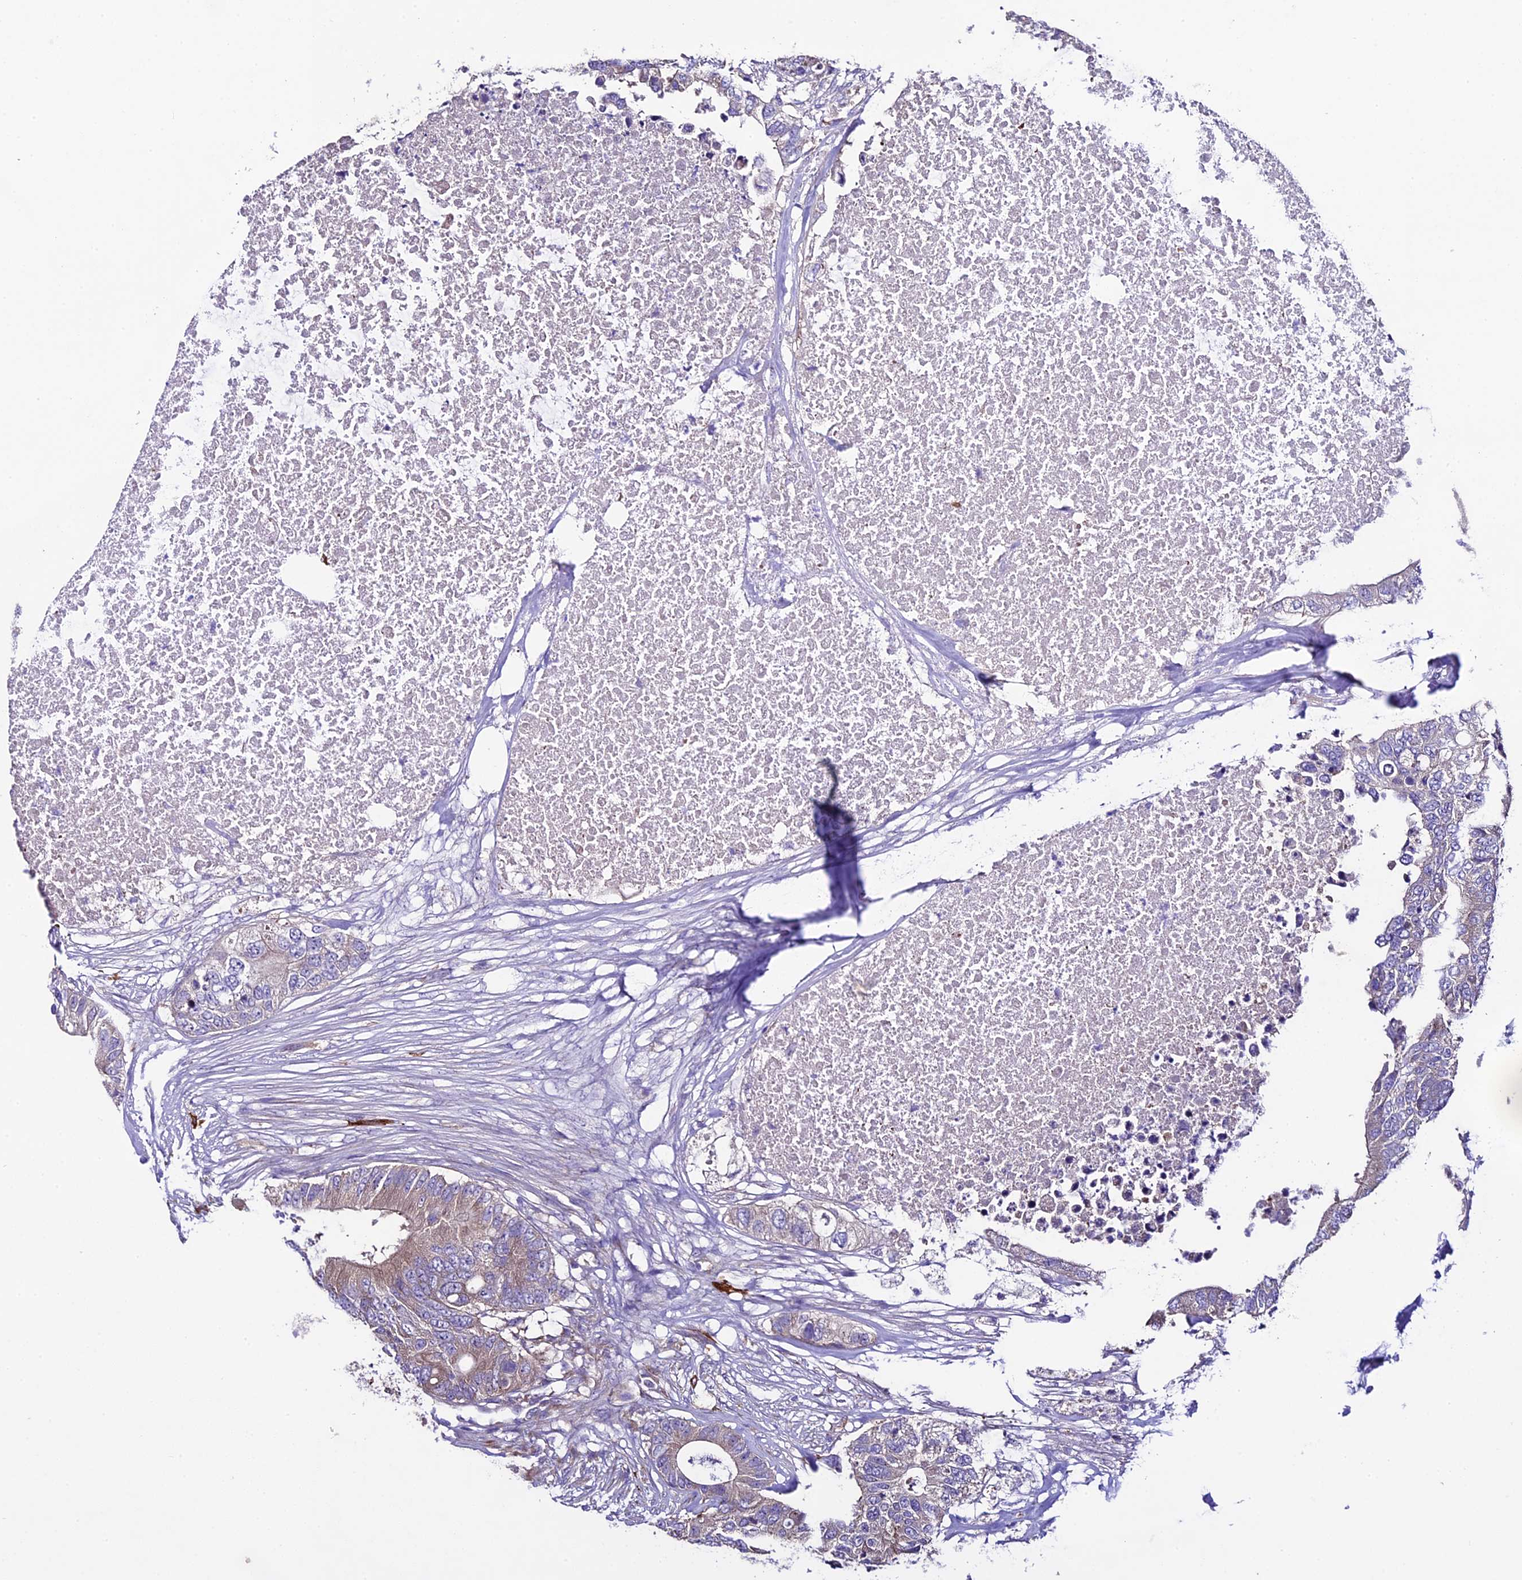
{"staining": {"intensity": "weak", "quantity": "25%-75%", "location": "cytoplasmic/membranous"}, "tissue": "colorectal cancer", "cell_type": "Tumor cells", "image_type": "cancer", "snomed": [{"axis": "morphology", "description": "Adenocarcinoma, NOS"}, {"axis": "topography", "description": "Colon"}], "caption": "Immunohistochemical staining of human colorectal cancer demonstrates low levels of weak cytoplasmic/membranous staining in about 25%-75% of tumor cells.", "gene": "SPIRE1", "patient": {"sex": "male", "age": 71}}